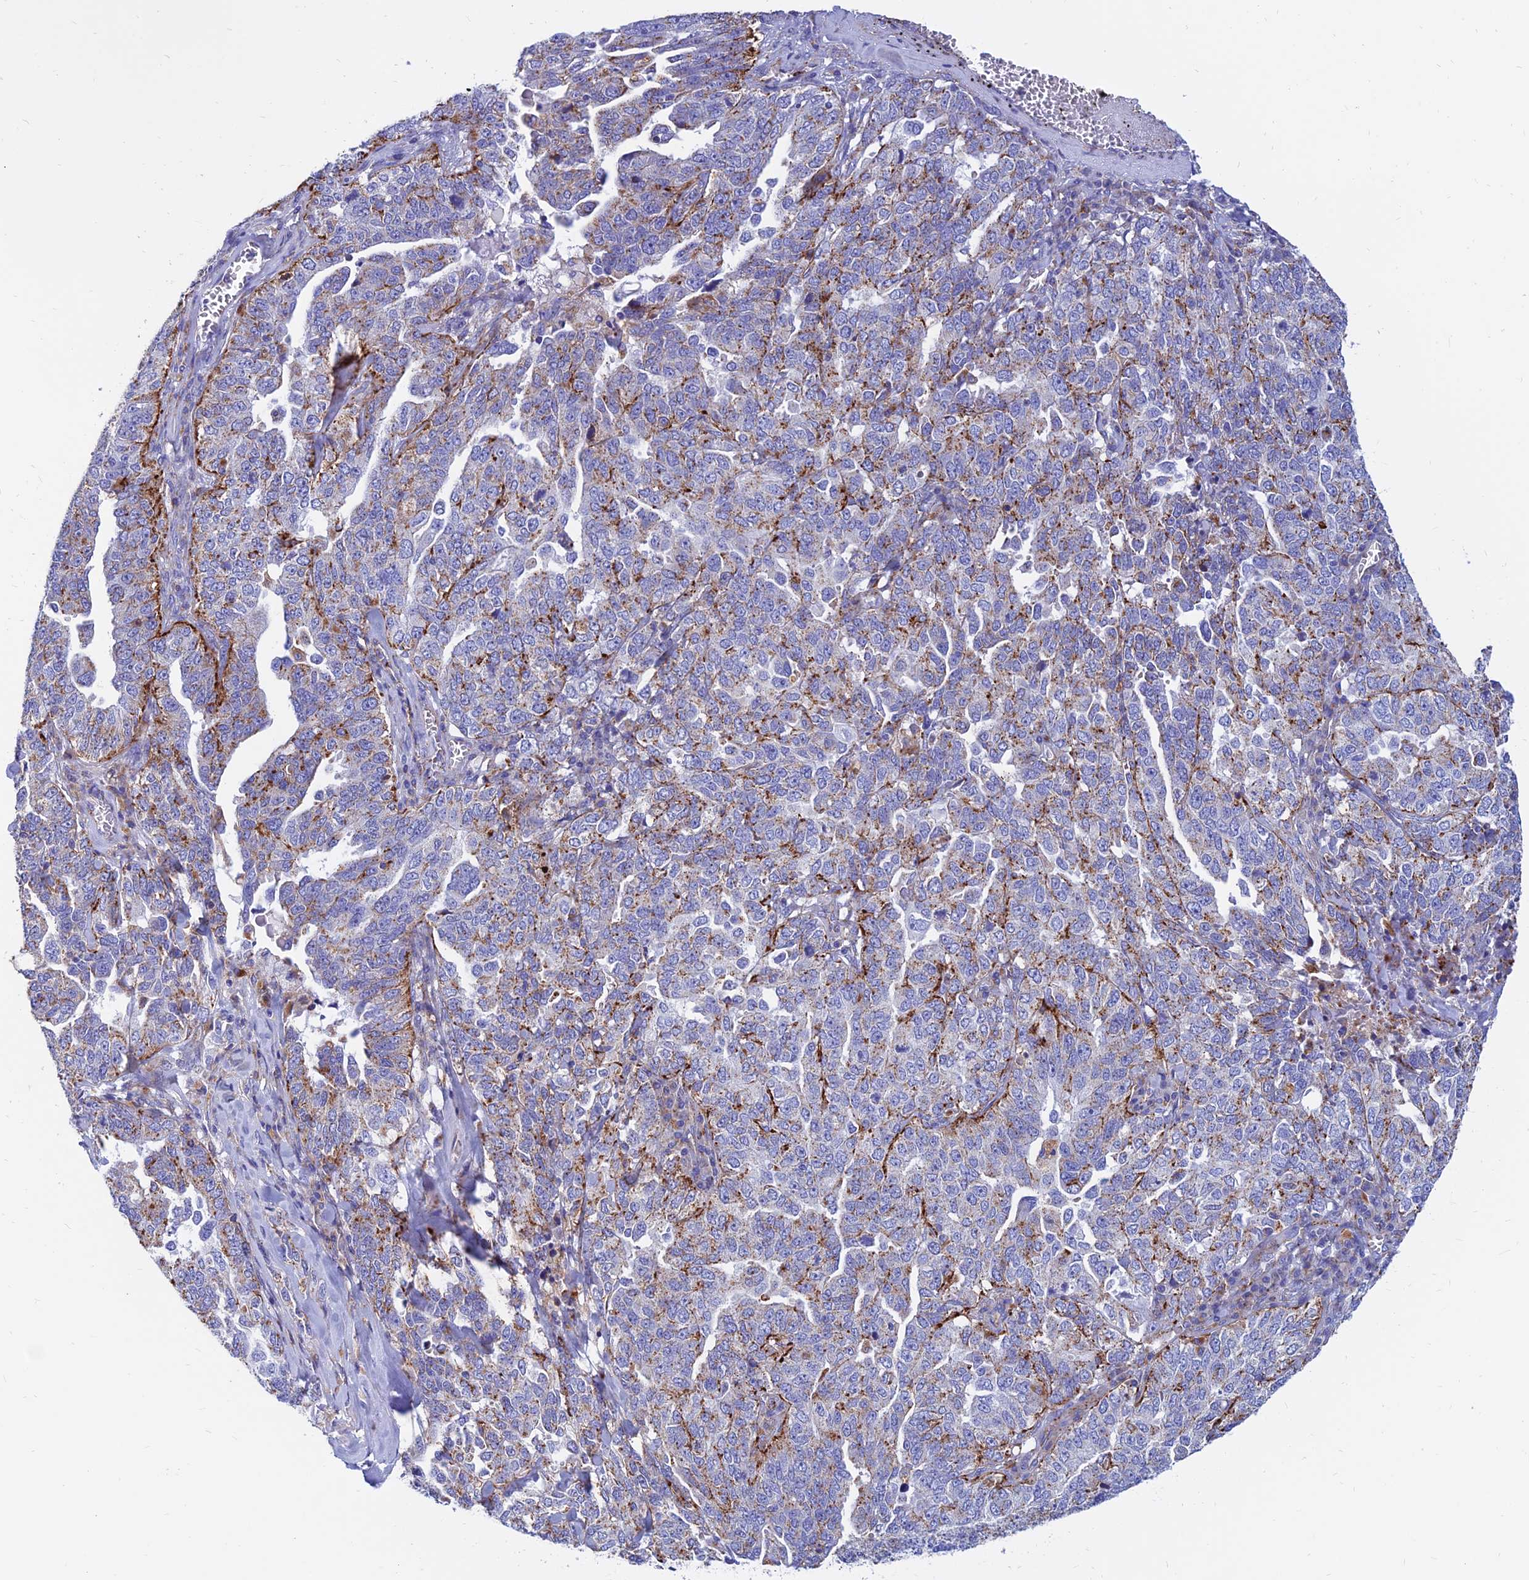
{"staining": {"intensity": "strong", "quantity": "25%-75%", "location": "cytoplasmic/membranous"}, "tissue": "ovarian cancer", "cell_type": "Tumor cells", "image_type": "cancer", "snomed": [{"axis": "morphology", "description": "Carcinoma, endometroid"}, {"axis": "topography", "description": "Ovary"}], "caption": "The histopathology image displays a brown stain indicating the presence of a protein in the cytoplasmic/membranous of tumor cells in ovarian endometroid carcinoma.", "gene": "SPNS1", "patient": {"sex": "female", "age": 62}}